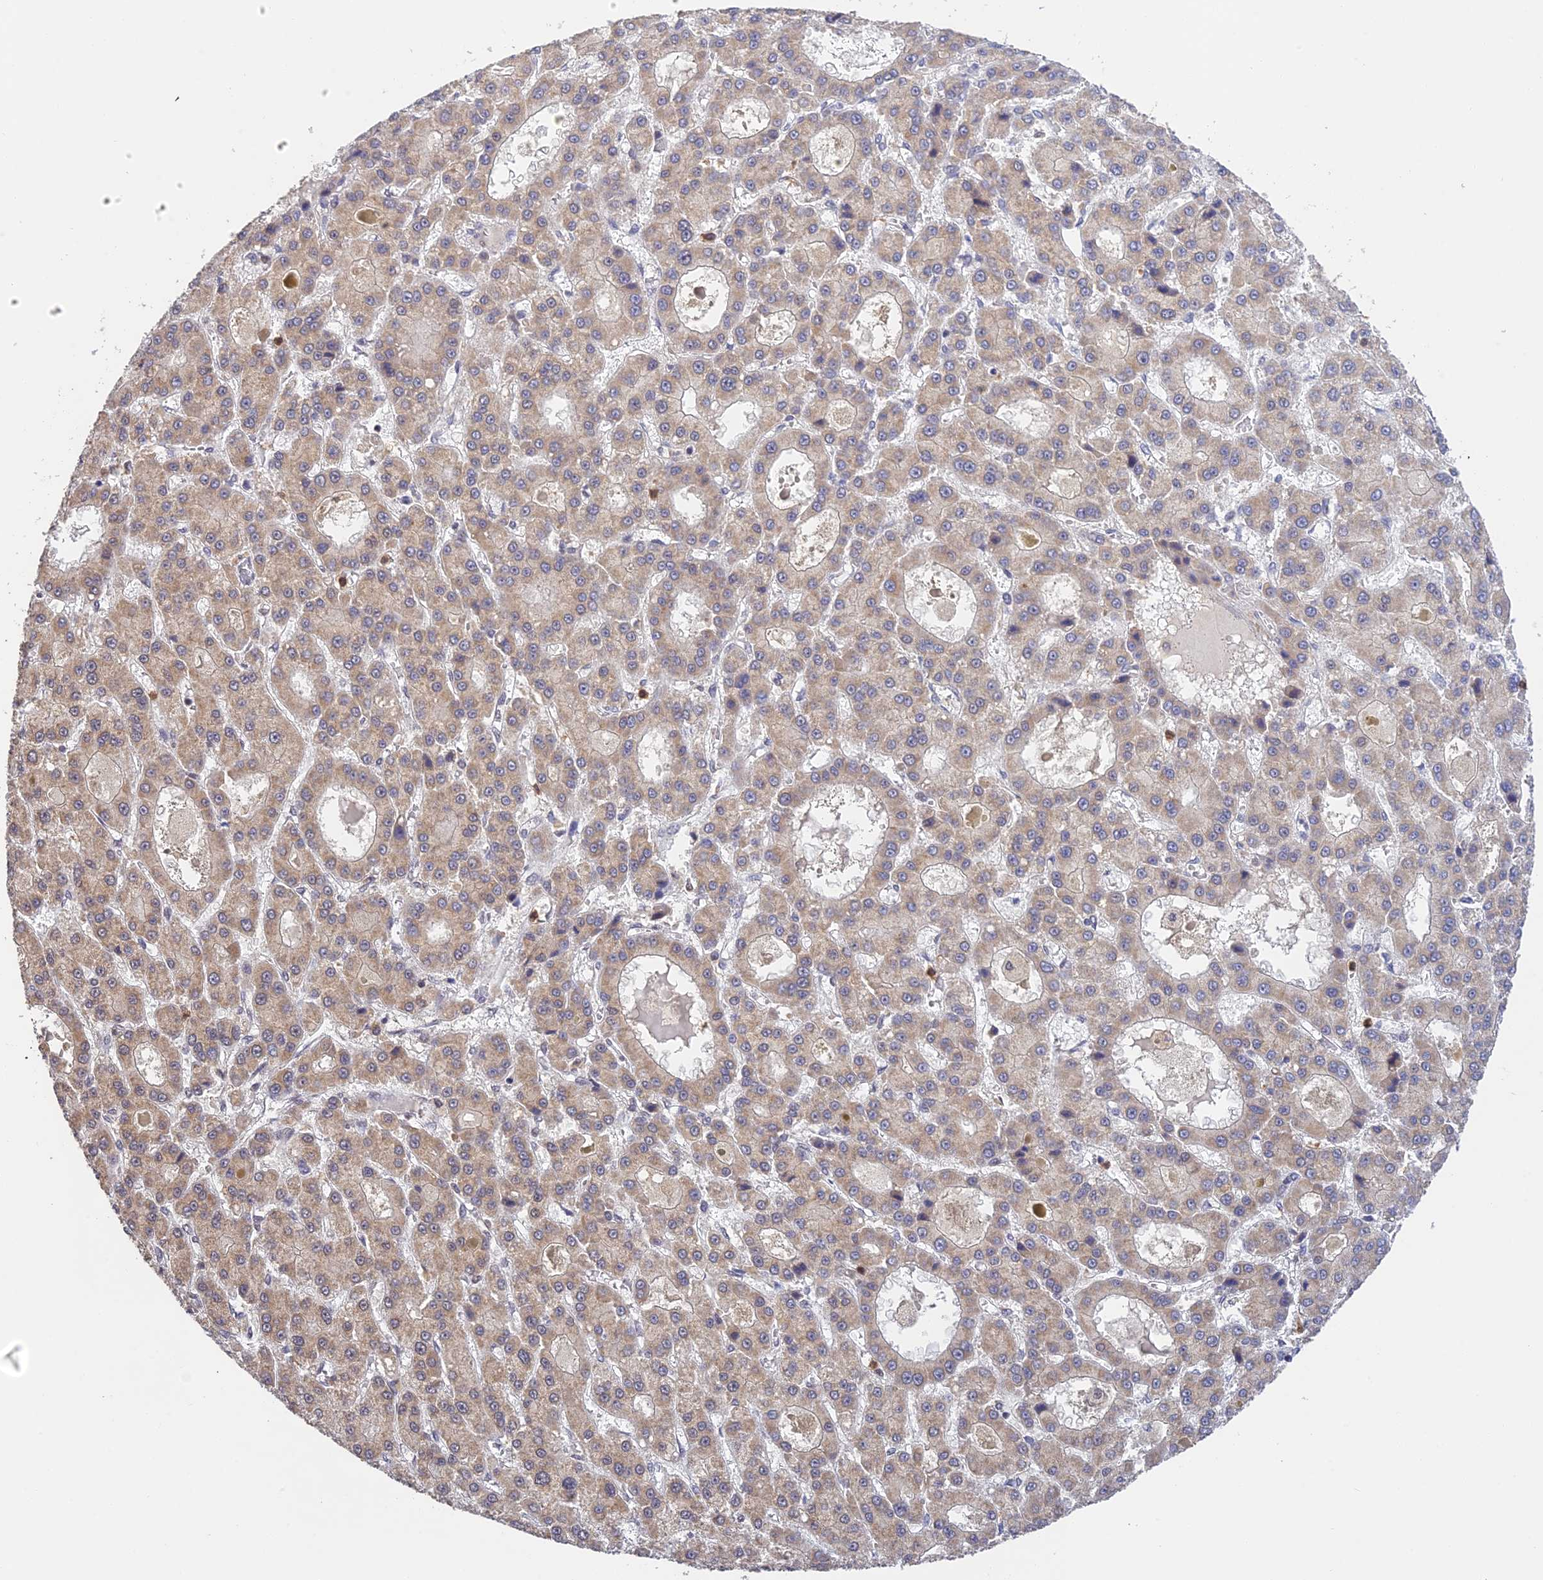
{"staining": {"intensity": "weak", "quantity": "25%-75%", "location": "cytoplasmic/membranous"}, "tissue": "liver cancer", "cell_type": "Tumor cells", "image_type": "cancer", "snomed": [{"axis": "morphology", "description": "Carcinoma, Hepatocellular, NOS"}, {"axis": "topography", "description": "Liver"}], "caption": "Human liver cancer (hepatocellular carcinoma) stained with a brown dye displays weak cytoplasmic/membranous positive positivity in approximately 25%-75% of tumor cells.", "gene": "PEX16", "patient": {"sex": "male", "age": 70}}